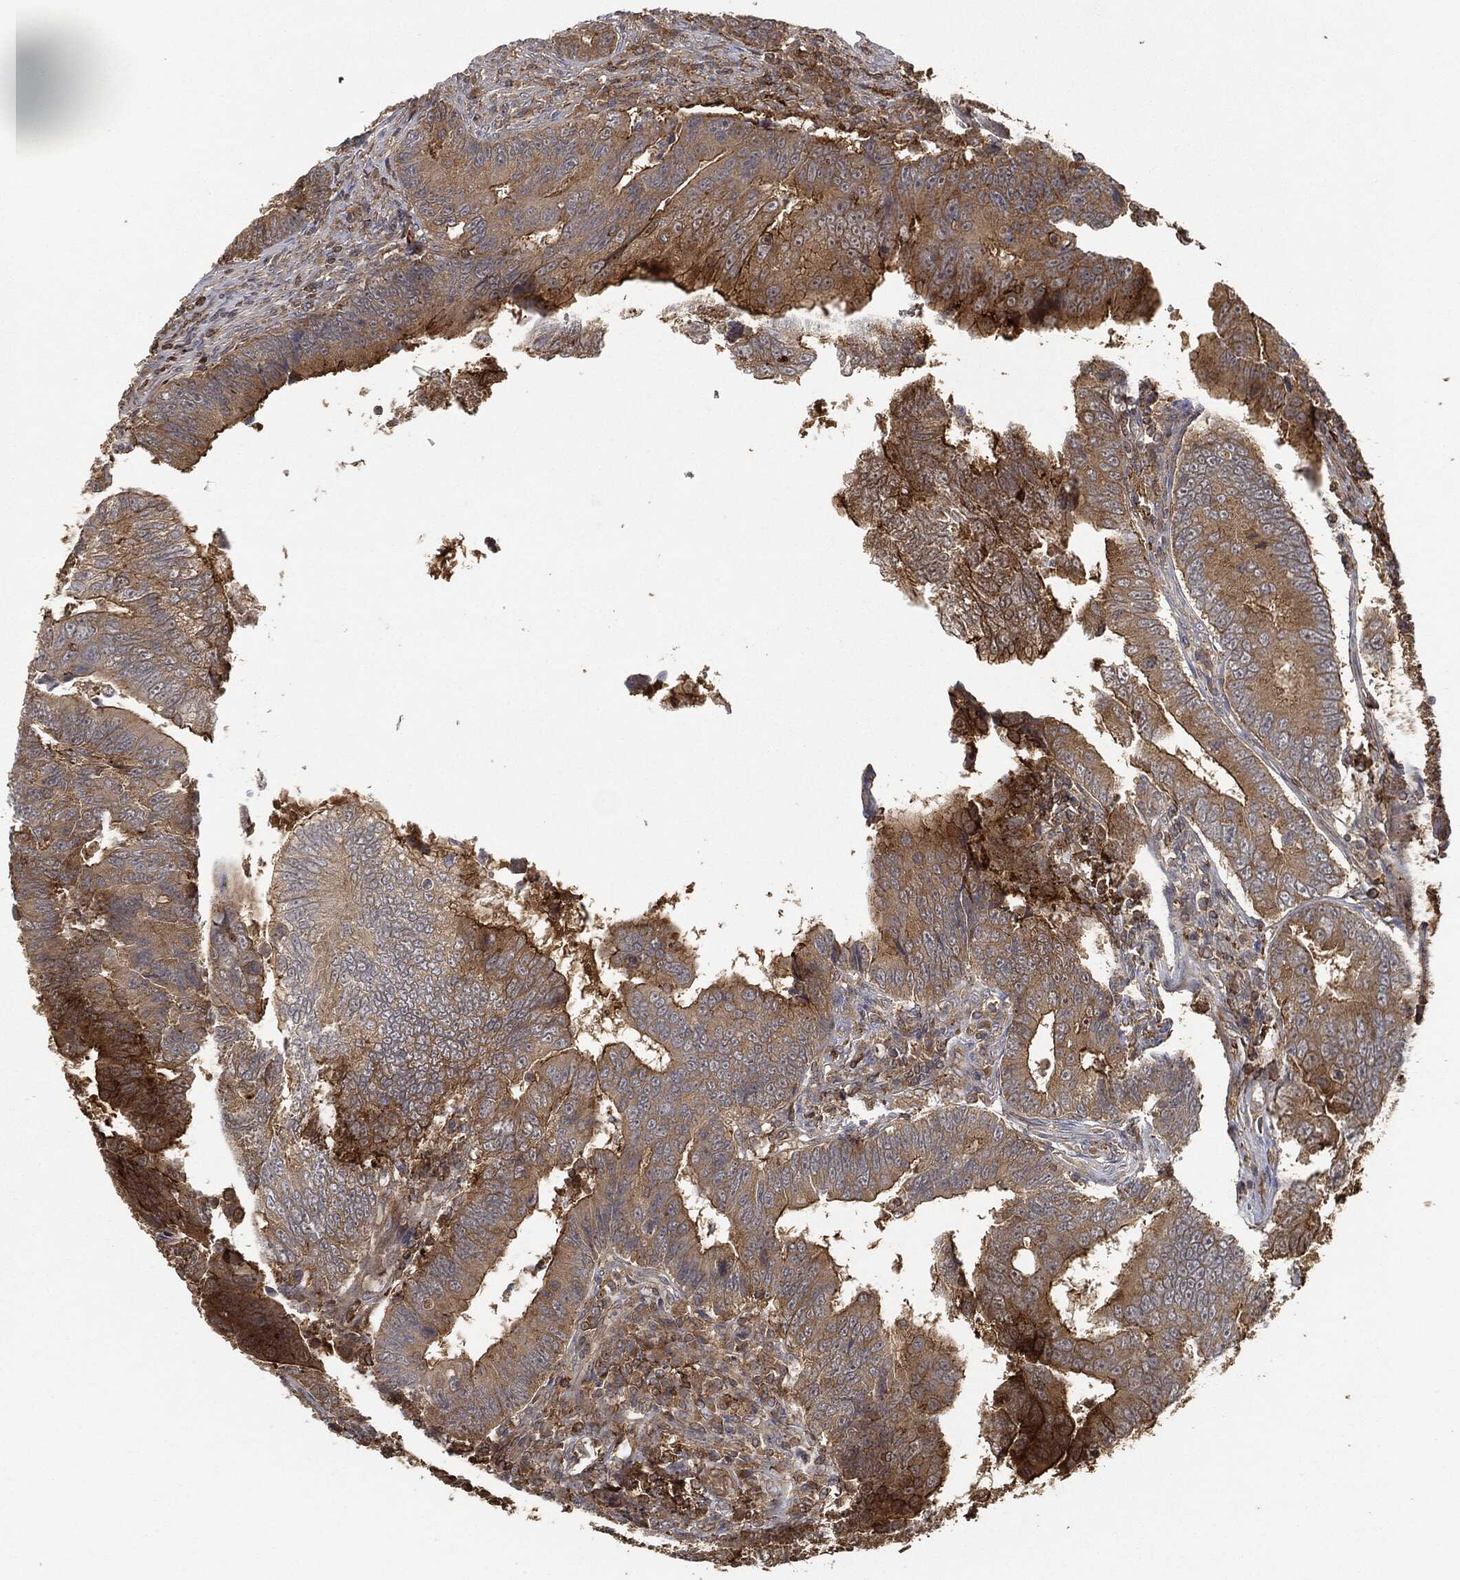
{"staining": {"intensity": "moderate", "quantity": "25%-75%", "location": "cytoplasmic/membranous"}, "tissue": "colorectal cancer", "cell_type": "Tumor cells", "image_type": "cancer", "snomed": [{"axis": "morphology", "description": "Adenocarcinoma, NOS"}, {"axis": "topography", "description": "Colon"}], "caption": "IHC (DAB) staining of colorectal adenocarcinoma shows moderate cytoplasmic/membranous protein expression in approximately 25%-75% of tumor cells.", "gene": "TPT1", "patient": {"sex": "female", "age": 72}}